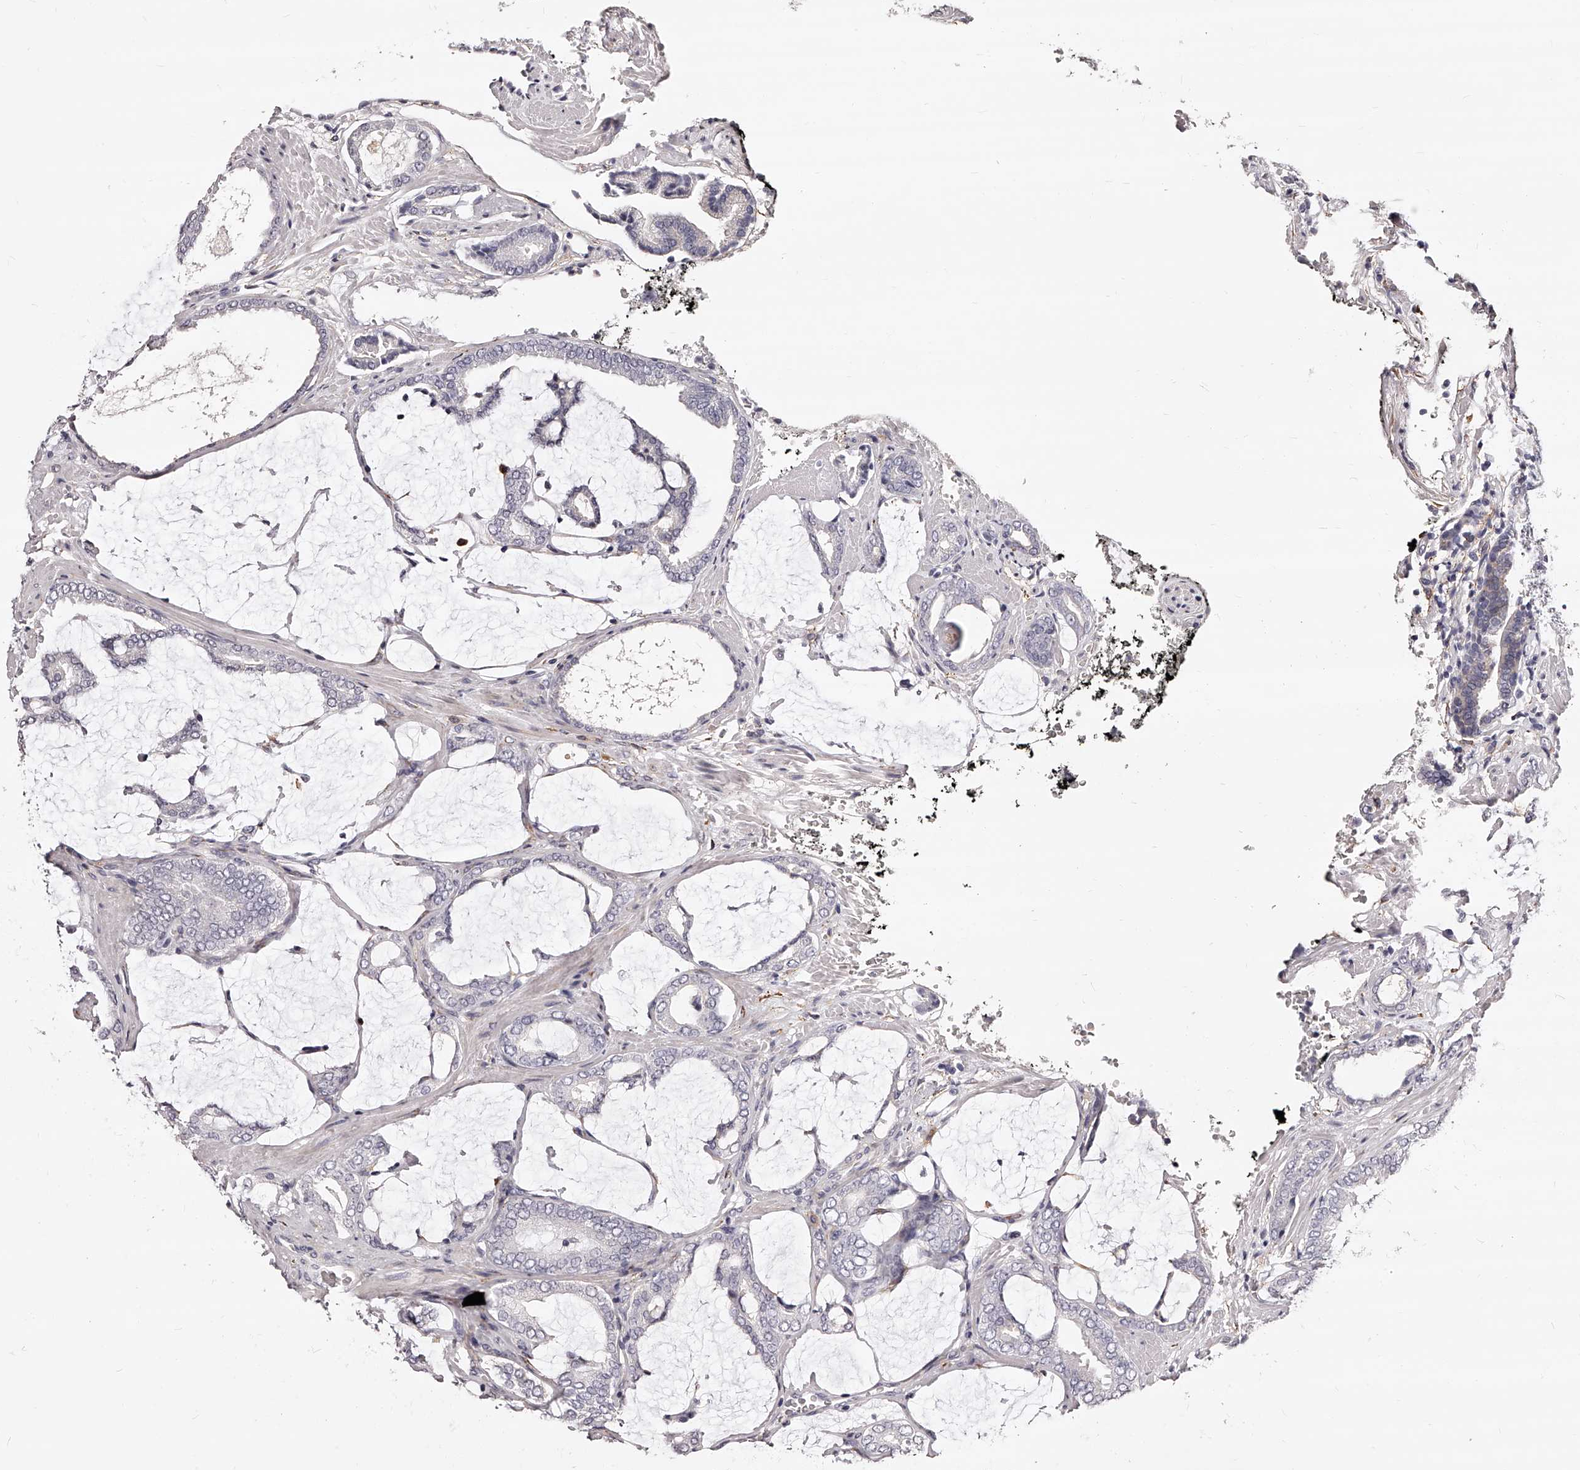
{"staining": {"intensity": "negative", "quantity": "none", "location": "none"}, "tissue": "prostate cancer", "cell_type": "Tumor cells", "image_type": "cancer", "snomed": [{"axis": "morphology", "description": "Adenocarcinoma, Low grade"}, {"axis": "topography", "description": "Prostate"}], "caption": "Adenocarcinoma (low-grade) (prostate) stained for a protein using IHC shows no positivity tumor cells.", "gene": "CD82", "patient": {"sex": "male", "age": 71}}